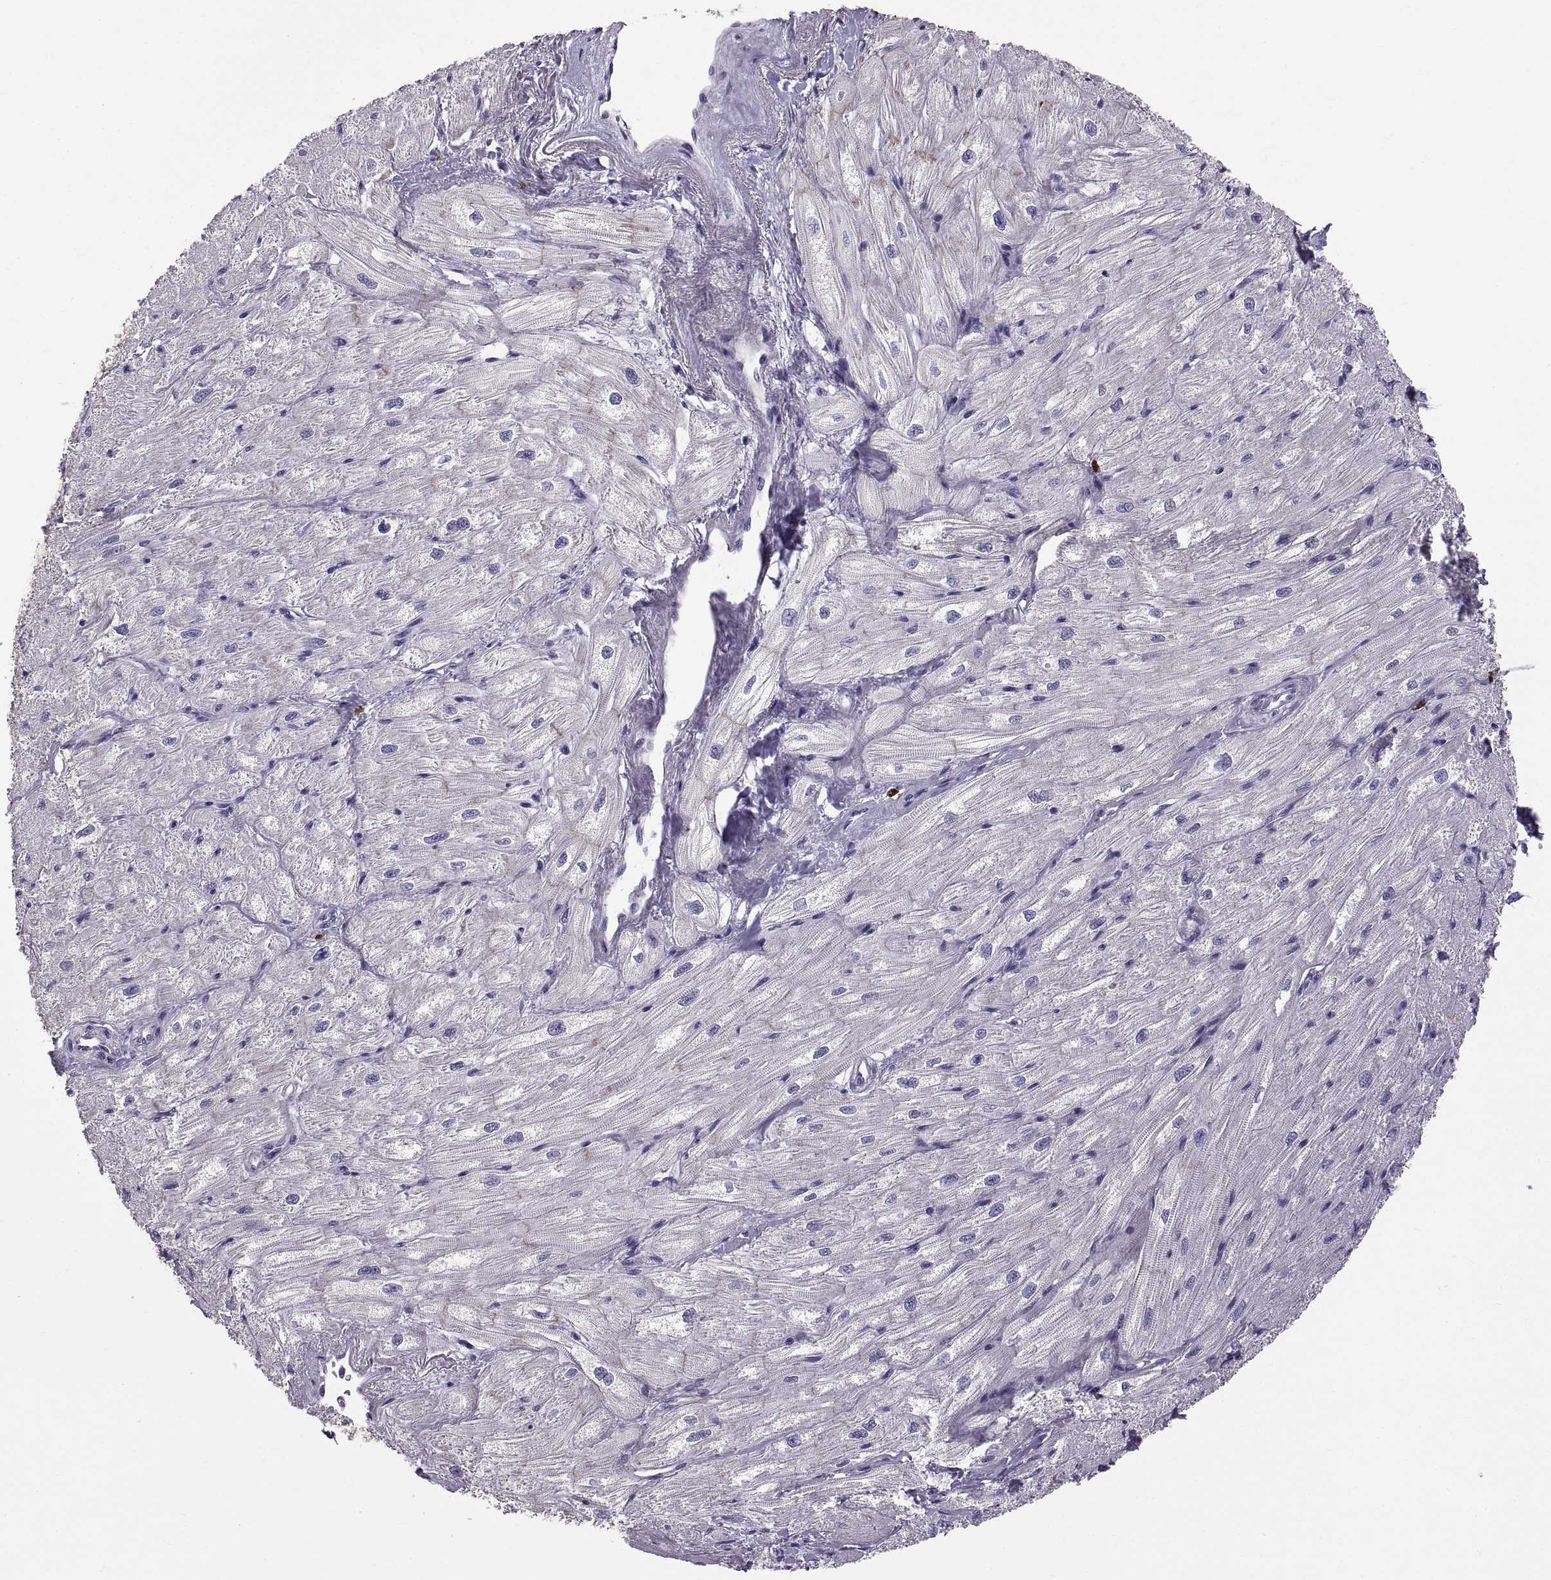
{"staining": {"intensity": "negative", "quantity": "none", "location": "none"}, "tissue": "heart muscle", "cell_type": "Cardiomyocytes", "image_type": "normal", "snomed": [{"axis": "morphology", "description": "Normal tissue, NOS"}, {"axis": "topography", "description": "Heart"}], "caption": "An image of heart muscle stained for a protein demonstrates no brown staining in cardiomyocytes.", "gene": "WFDC8", "patient": {"sex": "male", "age": 57}}